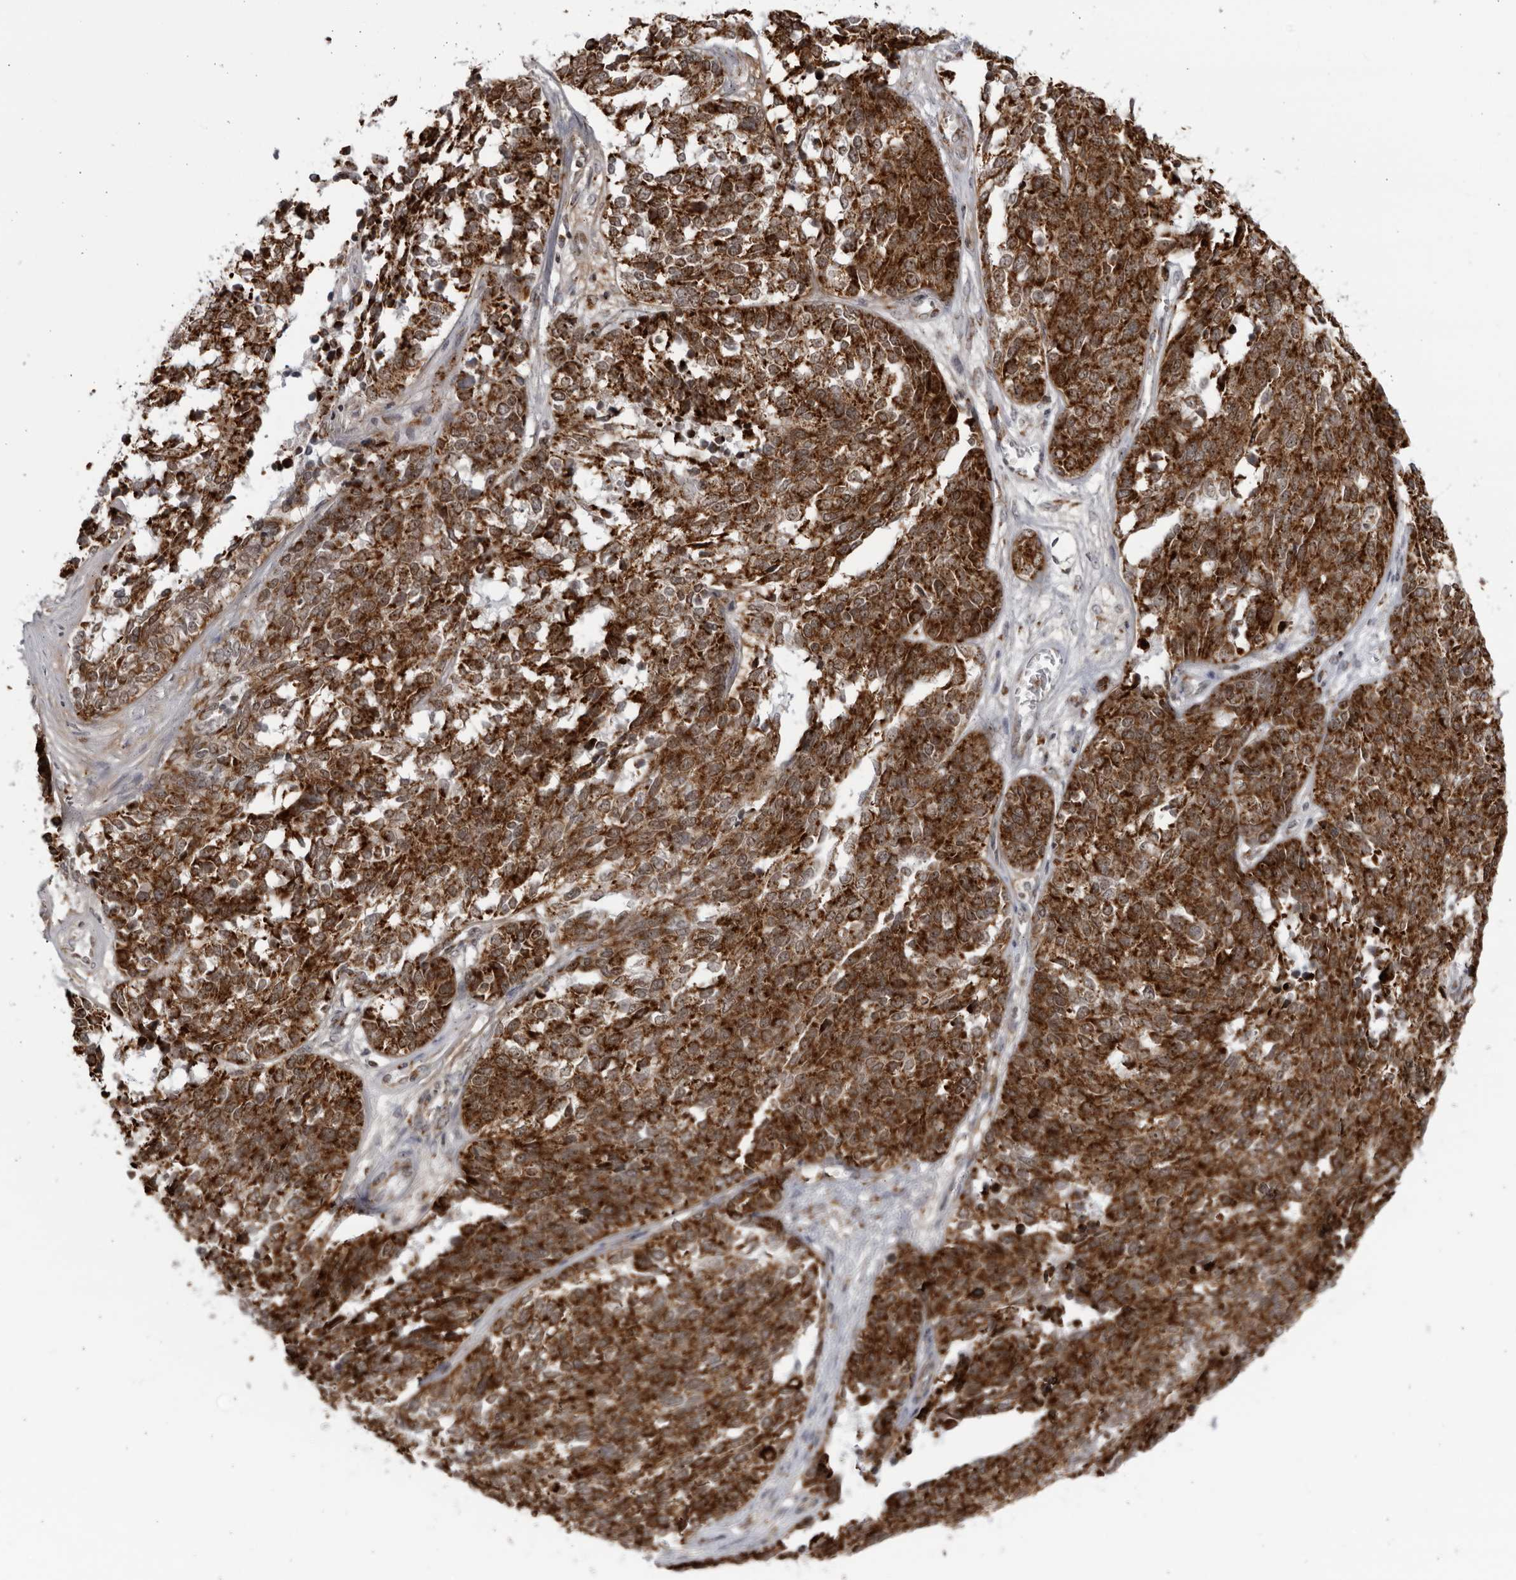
{"staining": {"intensity": "strong", "quantity": ">75%", "location": "cytoplasmic/membranous"}, "tissue": "ovarian cancer", "cell_type": "Tumor cells", "image_type": "cancer", "snomed": [{"axis": "morphology", "description": "Cystadenocarcinoma, serous, NOS"}, {"axis": "topography", "description": "Ovary"}], "caption": "Ovarian serous cystadenocarcinoma stained for a protein displays strong cytoplasmic/membranous positivity in tumor cells.", "gene": "RBM34", "patient": {"sex": "female", "age": 44}}